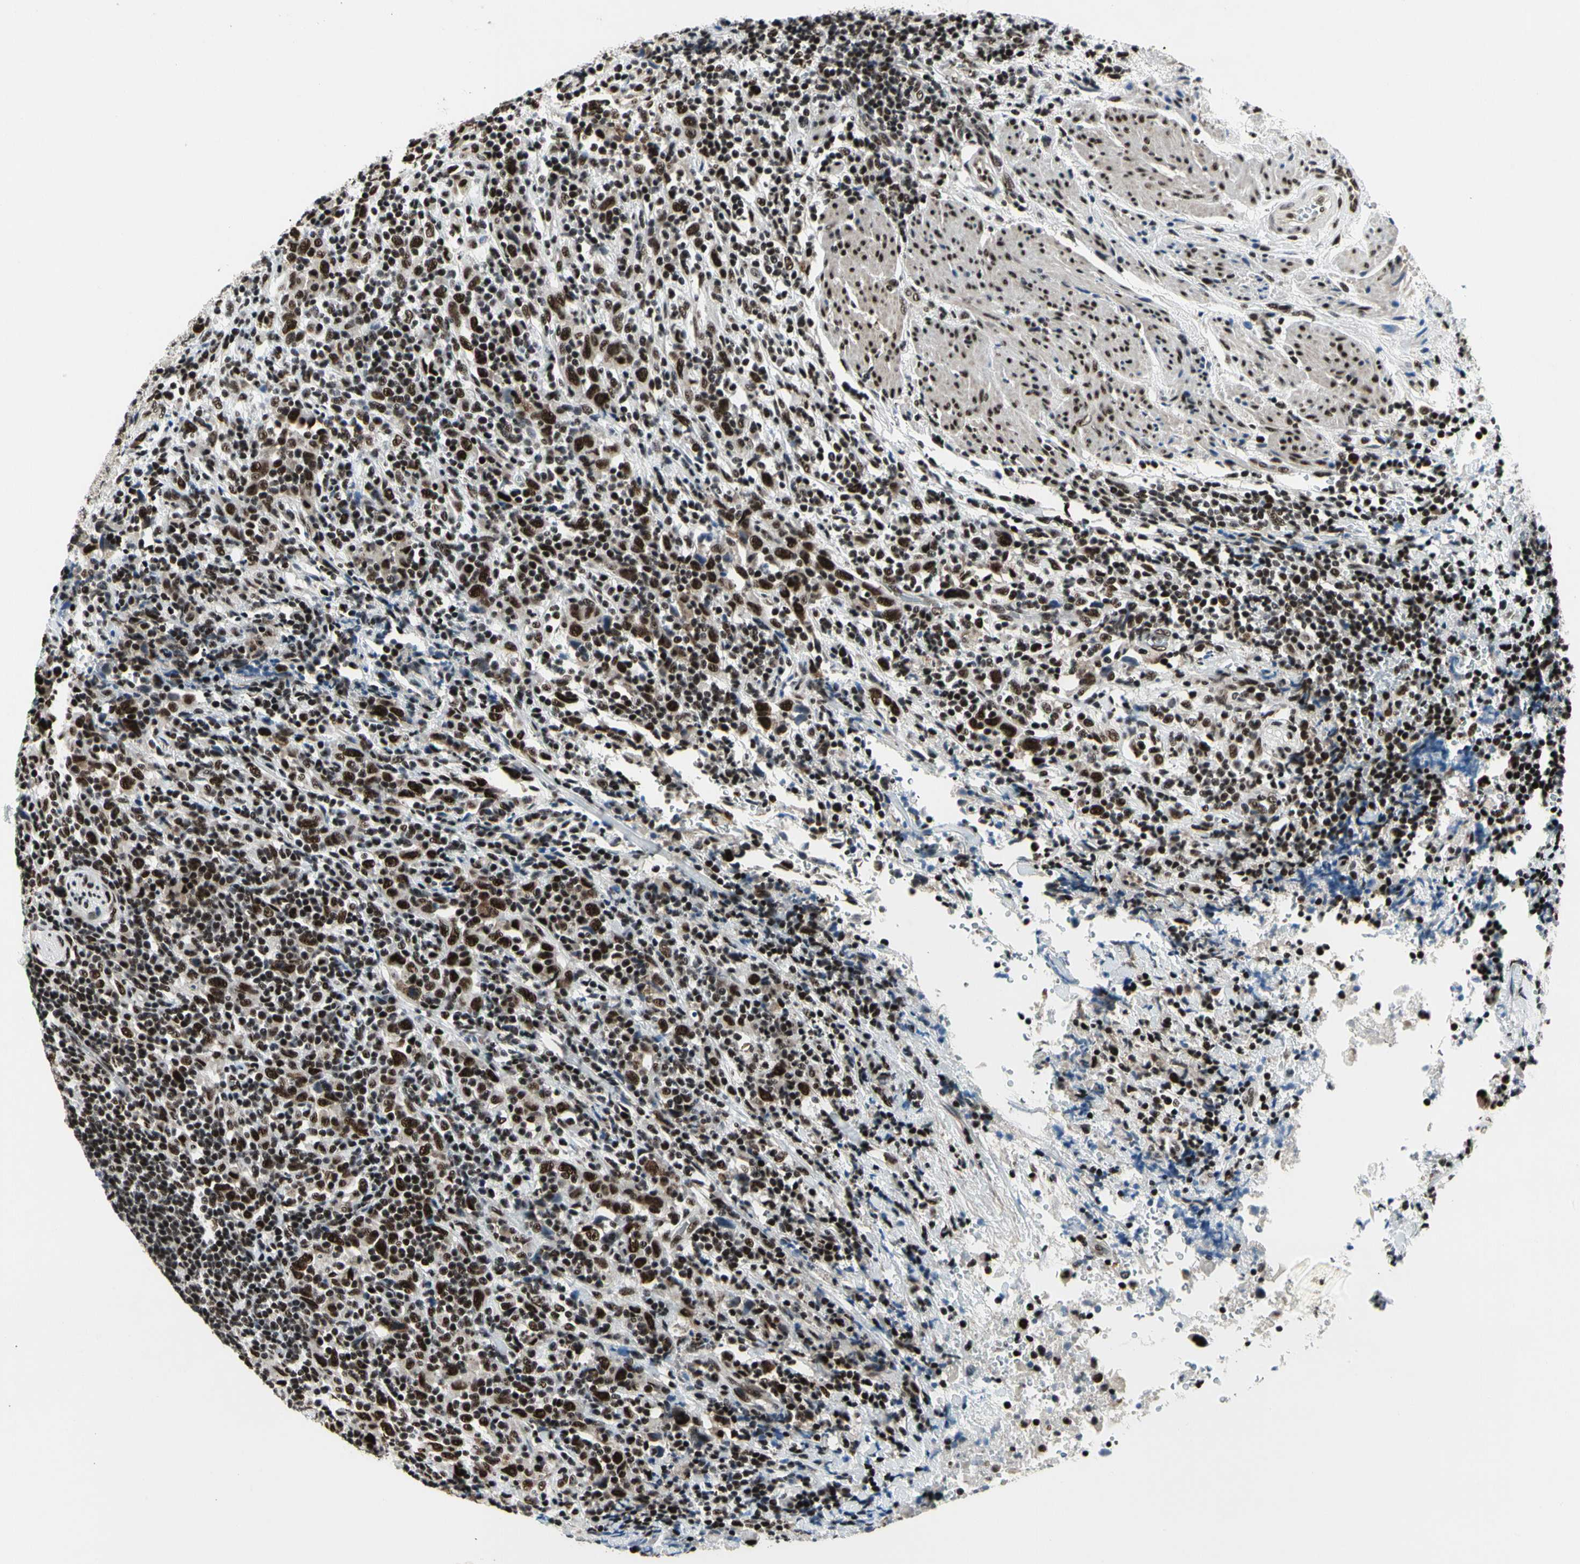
{"staining": {"intensity": "strong", "quantity": ">75%", "location": "nuclear"}, "tissue": "urothelial cancer", "cell_type": "Tumor cells", "image_type": "cancer", "snomed": [{"axis": "morphology", "description": "Urothelial carcinoma, High grade"}, {"axis": "topography", "description": "Urinary bladder"}], "caption": "High-grade urothelial carcinoma stained with a protein marker exhibits strong staining in tumor cells.", "gene": "SRSF11", "patient": {"sex": "male", "age": 61}}